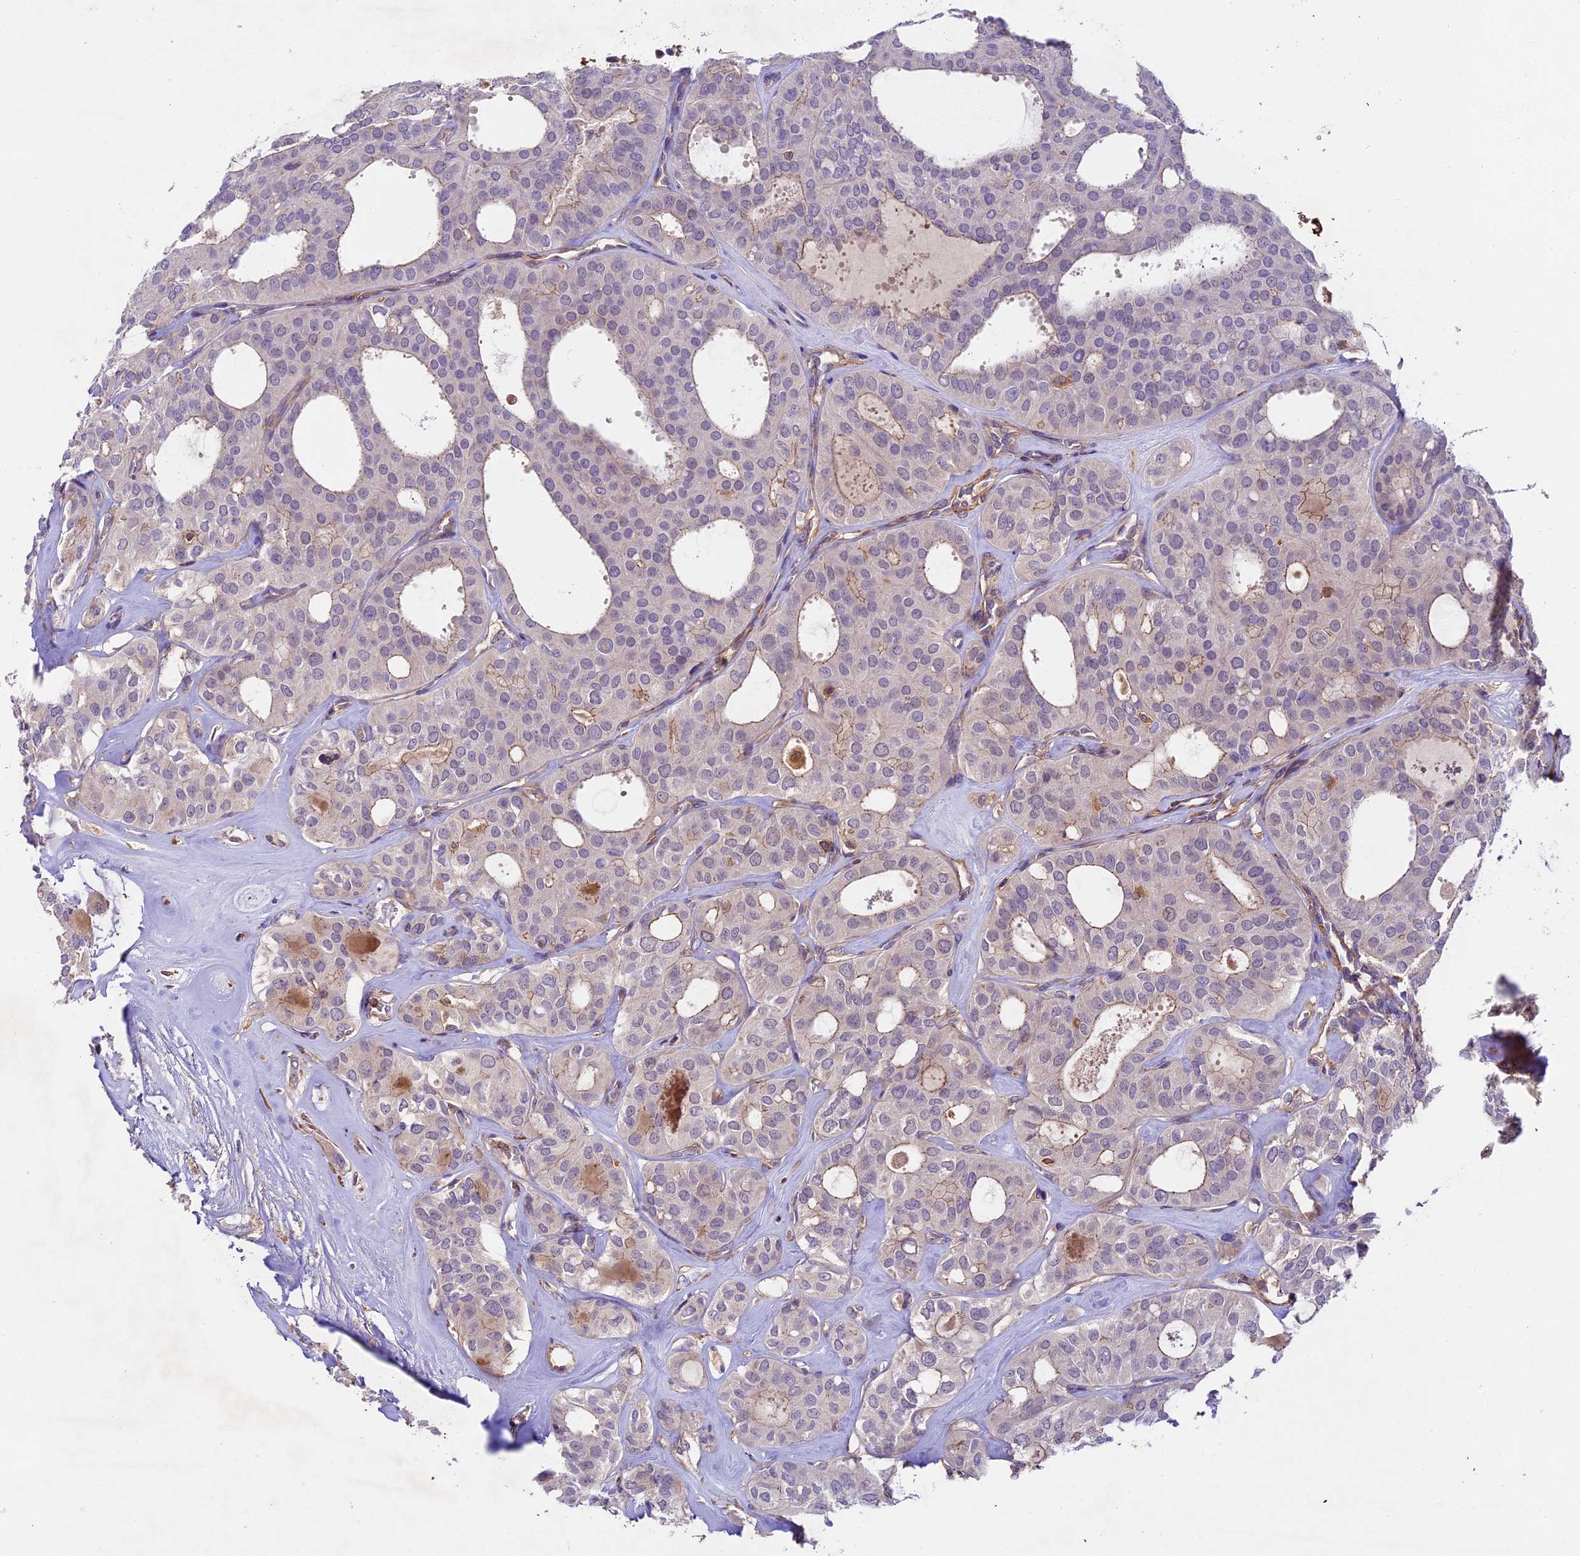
{"staining": {"intensity": "weak", "quantity": "<25%", "location": "cytoplasmic/membranous"}, "tissue": "thyroid cancer", "cell_type": "Tumor cells", "image_type": "cancer", "snomed": [{"axis": "morphology", "description": "Follicular adenoma carcinoma, NOS"}, {"axis": "topography", "description": "Thyroid gland"}], "caption": "IHC photomicrograph of neoplastic tissue: human follicular adenoma carcinoma (thyroid) stained with DAB (3,3'-diaminobenzidine) reveals no significant protein expression in tumor cells.", "gene": "TBC1D1", "patient": {"sex": "male", "age": 75}}